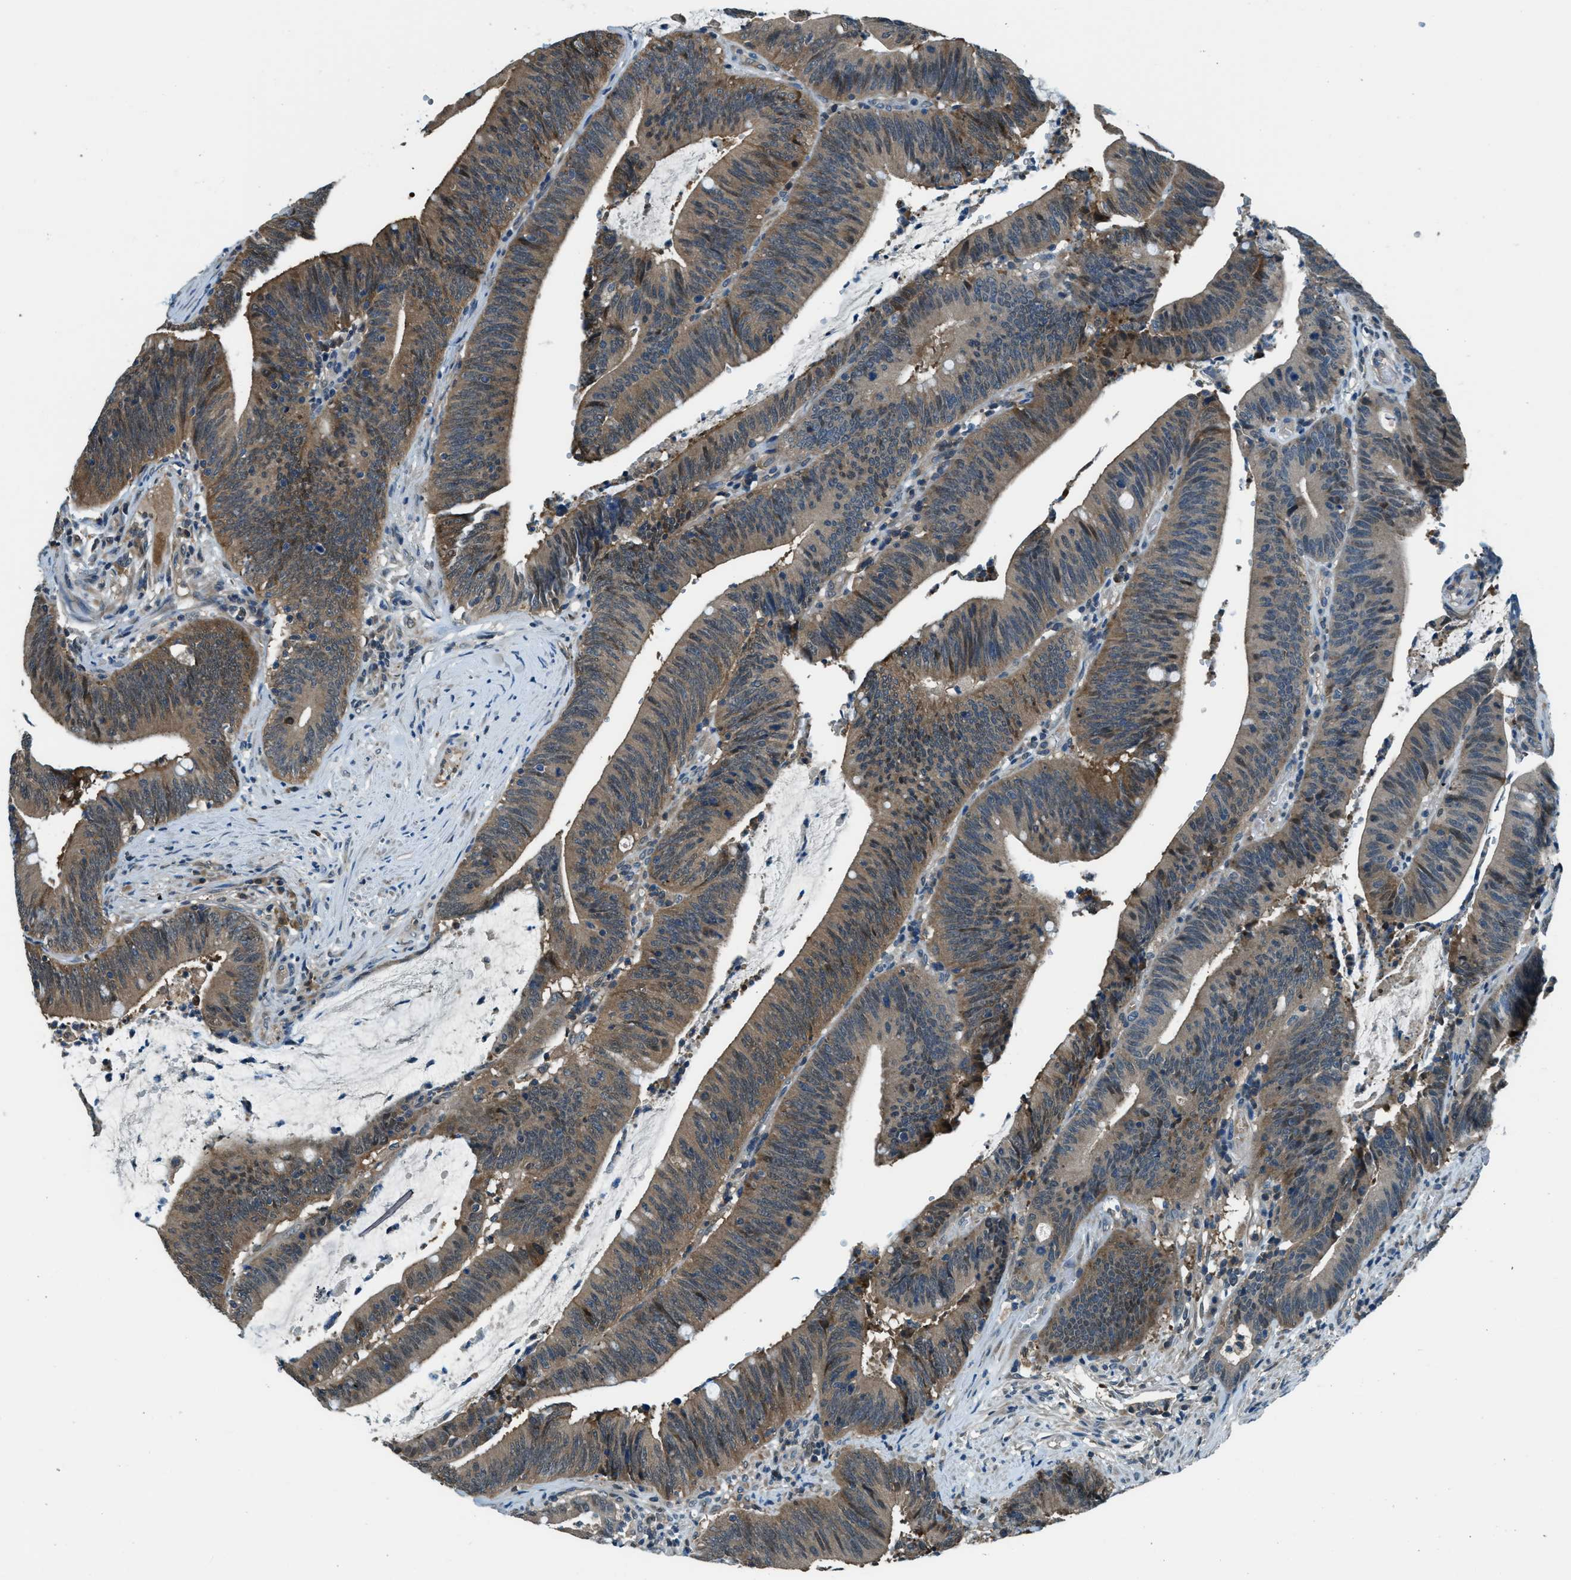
{"staining": {"intensity": "moderate", "quantity": "25%-75%", "location": "cytoplasmic/membranous"}, "tissue": "colorectal cancer", "cell_type": "Tumor cells", "image_type": "cancer", "snomed": [{"axis": "morphology", "description": "Normal tissue, NOS"}, {"axis": "morphology", "description": "Adenocarcinoma, NOS"}, {"axis": "topography", "description": "Rectum"}], "caption": "The photomicrograph shows staining of colorectal cancer (adenocarcinoma), revealing moderate cytoplasmic/membranous protein expression (brown color) within tumor cells. Using DAB (3,3'-diaminobenzidine) (brown) and hematoxylin (blue) stains, captured at high magnification using brightfield microscopy.", "gene": "HEBP2", "patient": {"sex": "female", "age": 66}}